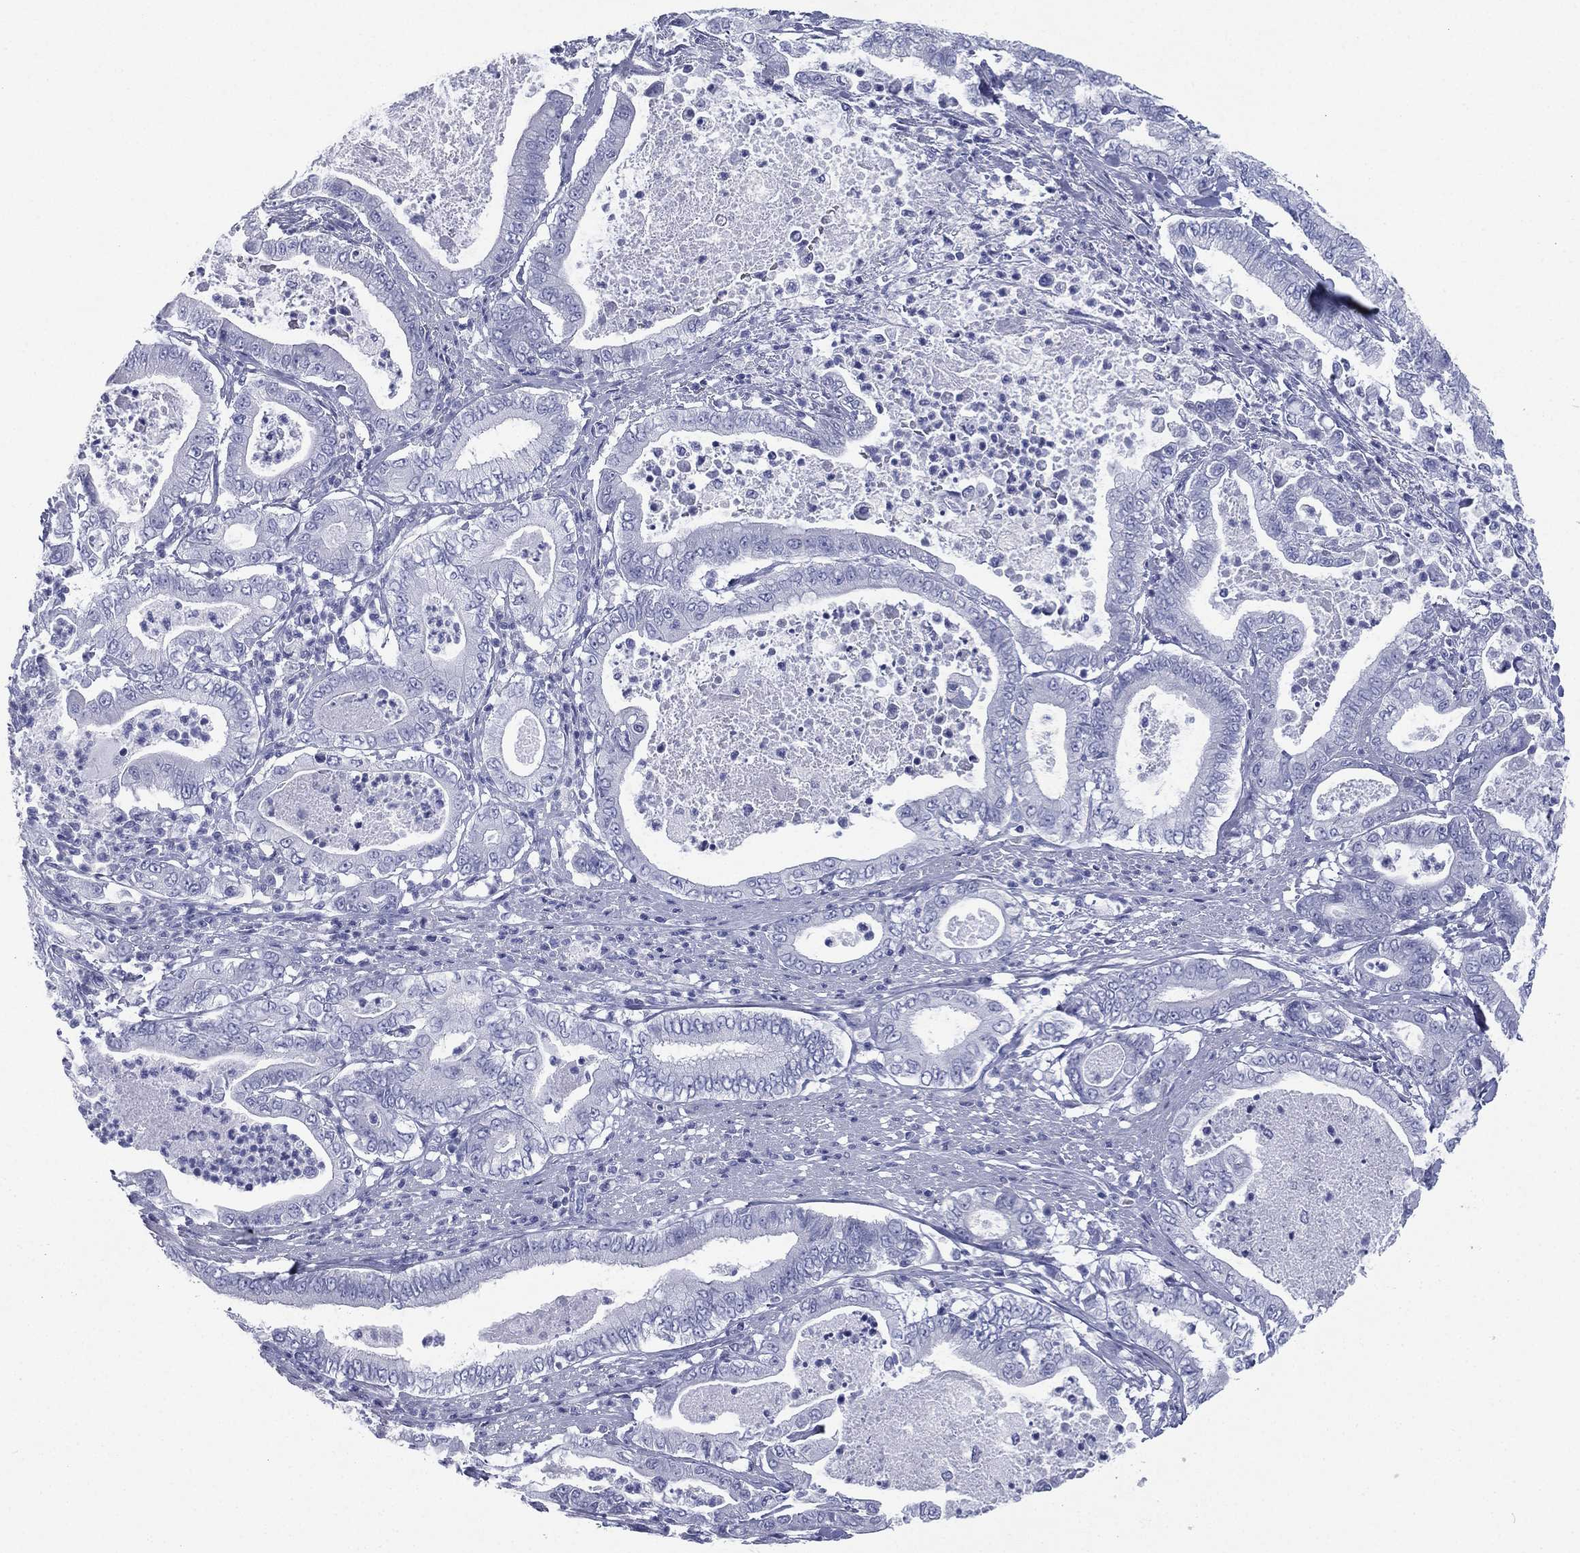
{"staining": {"intensity": "negative", "quantity": "none", "location": "none"}, "tissue": "pancreatic cancer", "cell_type": "Tumor cells", "image_type": "cancer", "snomed": [{"axis": "morphology", "description": "Adenocarcinoma, NOS"}, {"axis": "topography", "description": "Pancreas"}], "caption": "Adenocarcinoma (pancreatic) stained for a protein using immunohistochemistry (IHC) shows no positivity tumor cells.", "gene": "FCER2", "patient": {"sex": "male", "age": 71}}